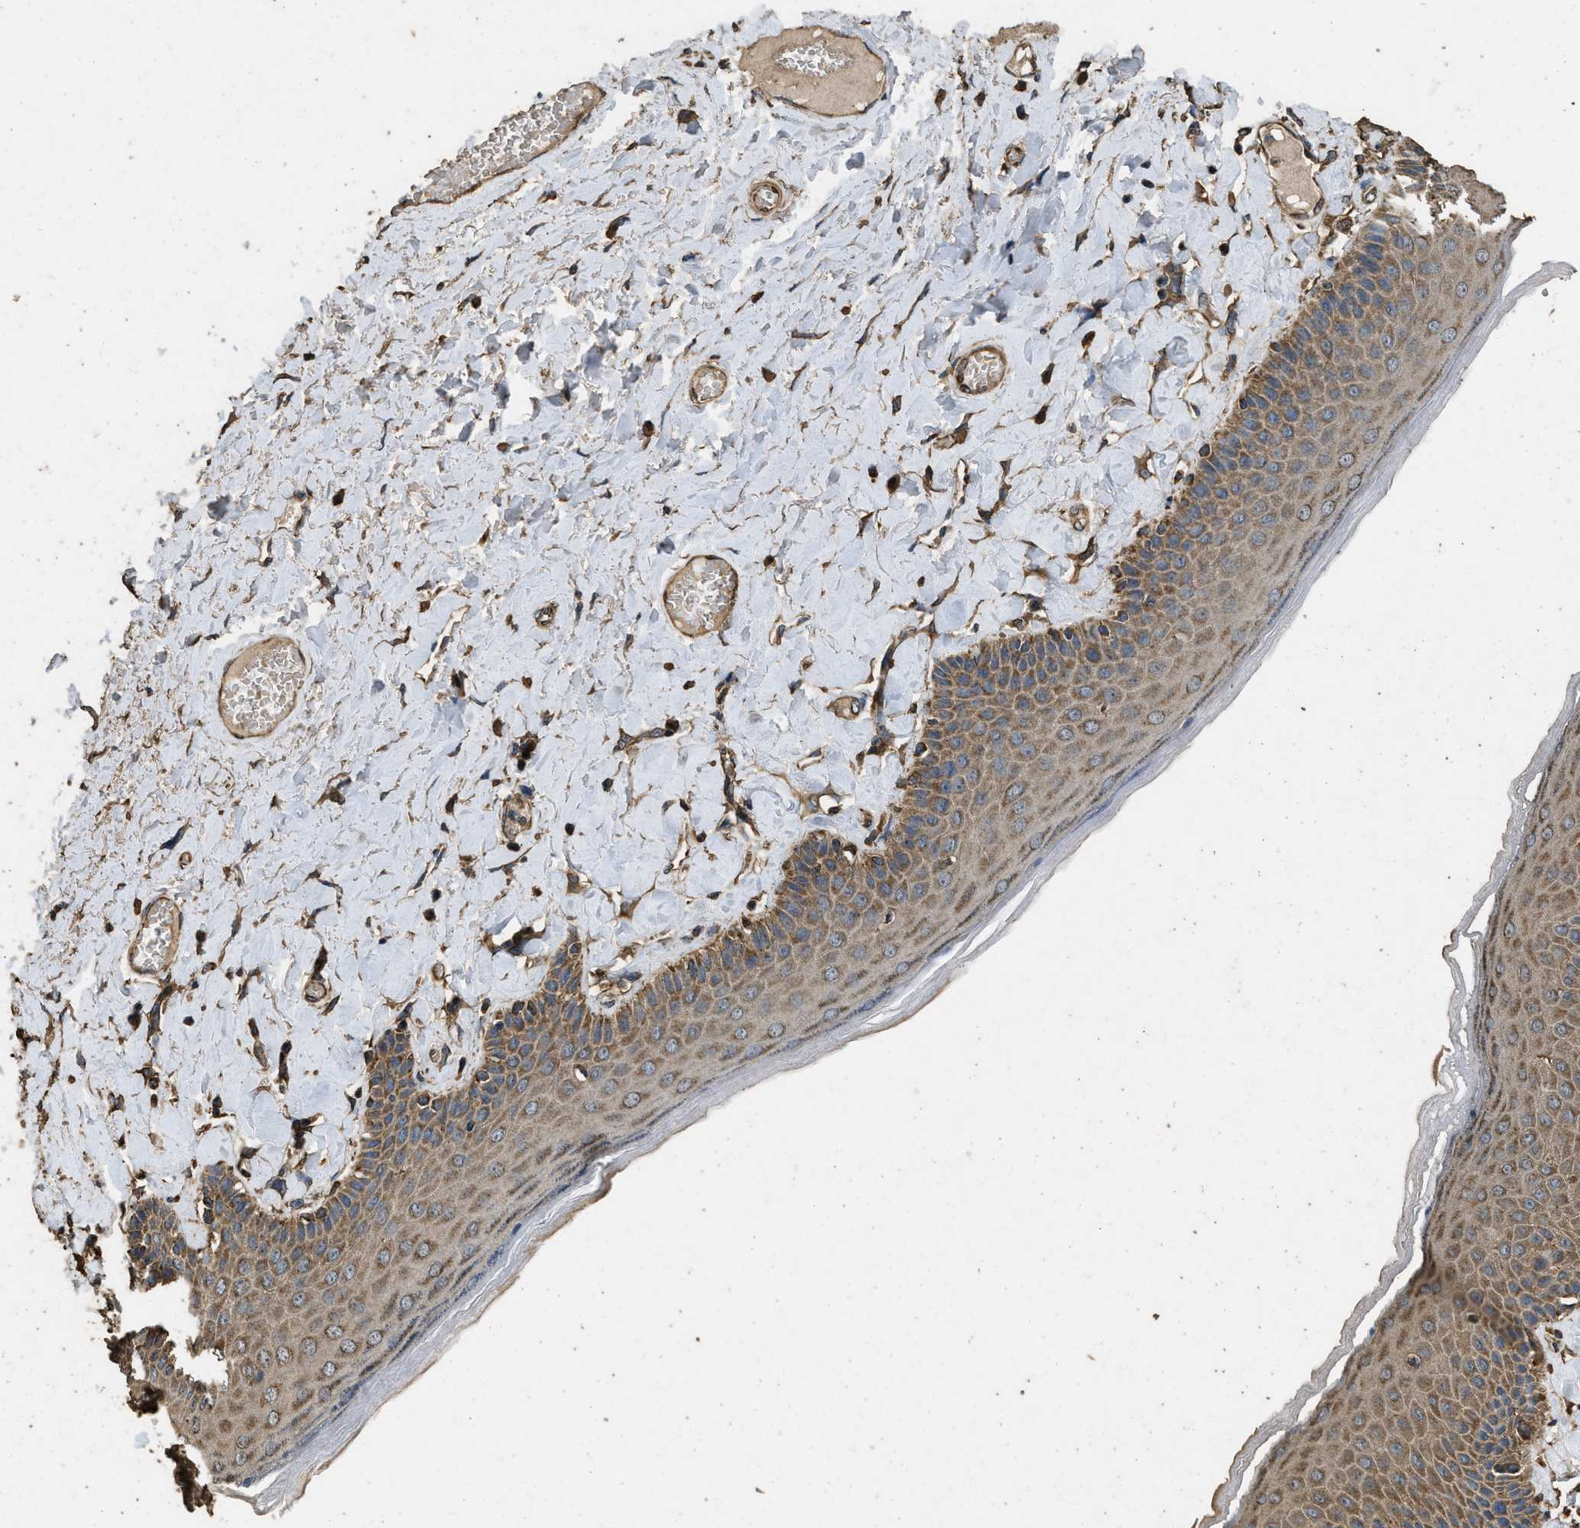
{"staining": {"intensity": "moderate", "quantity": ">75%", "location": "cytoplasmic/membranous"}, "tissue": "skin", "cell_type": "Epidermal cells", "image_type": "normal", "snomed": [{"axis": "morphology", "description": "Normal tissue, NOS"}, {"axis": "topography", "description": "Anal"}], "caption": "IHC histopathology image of normal human skin stained for a protein (brown), which reveals medium levels of moderate cytoplasmic/membranous staining in approximately >75% of epidermal cells.", "gene": "CYRIA", "patient": {"sex": "male", "age": 69}}